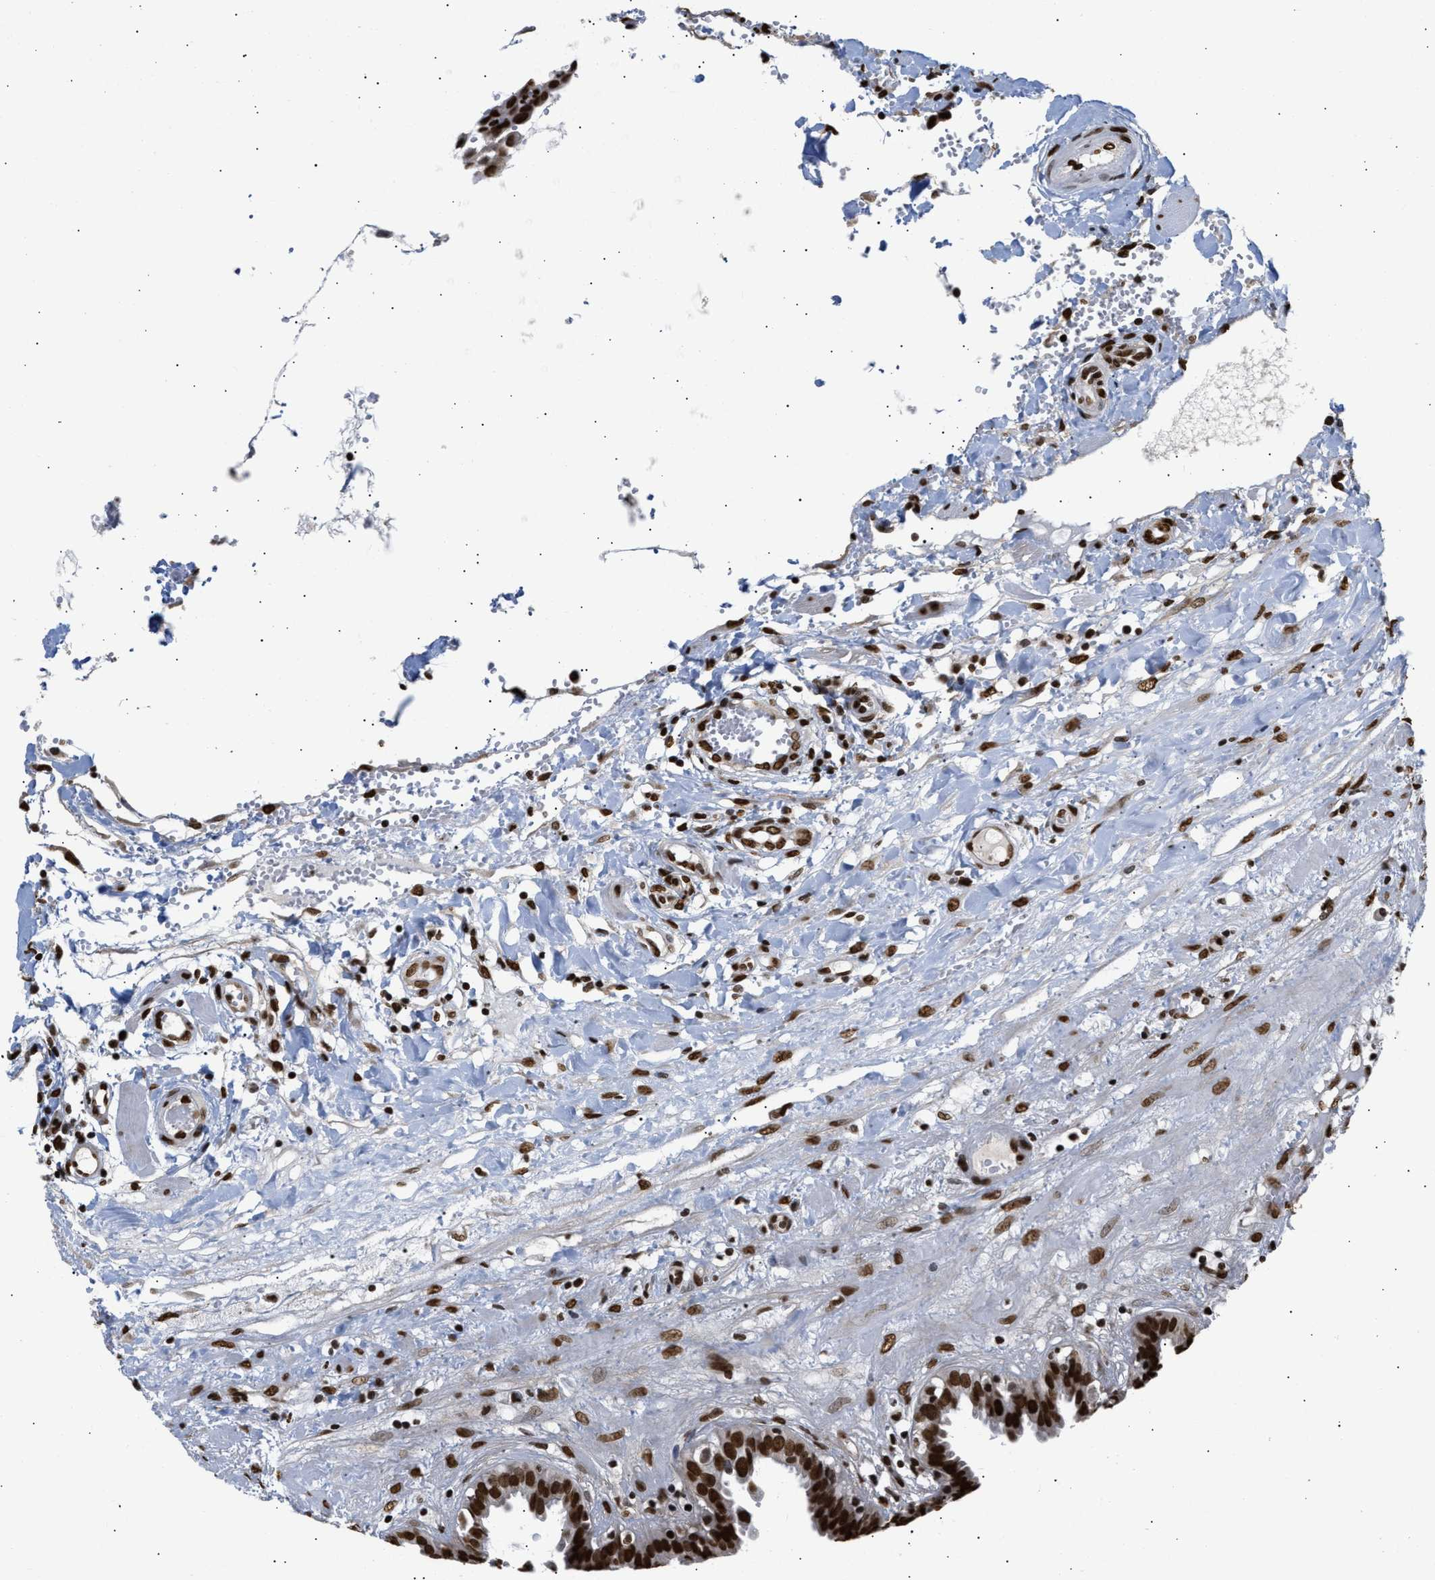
{"staining": {"intensity": "strong", "quantity": ">75%", "location": "nuclear"}, "tissue": "fallopian tube", "cell_type": "Glandular cells", "image_type": "normal", "snomed": [{"axis": "morphology", "description": "Normal tissue, NOS"}, {"axis": "topography", "description": "Fallopian tube"}, {"axis": "topography", "description": "Placenta"}], "caption": "Glandular cells show high levels of strong nuclear positivity in approximately >75% of cells in benign fallopian tube.", "gene": "PSIP1", "patient": {"sex": "female", "age": 32}}